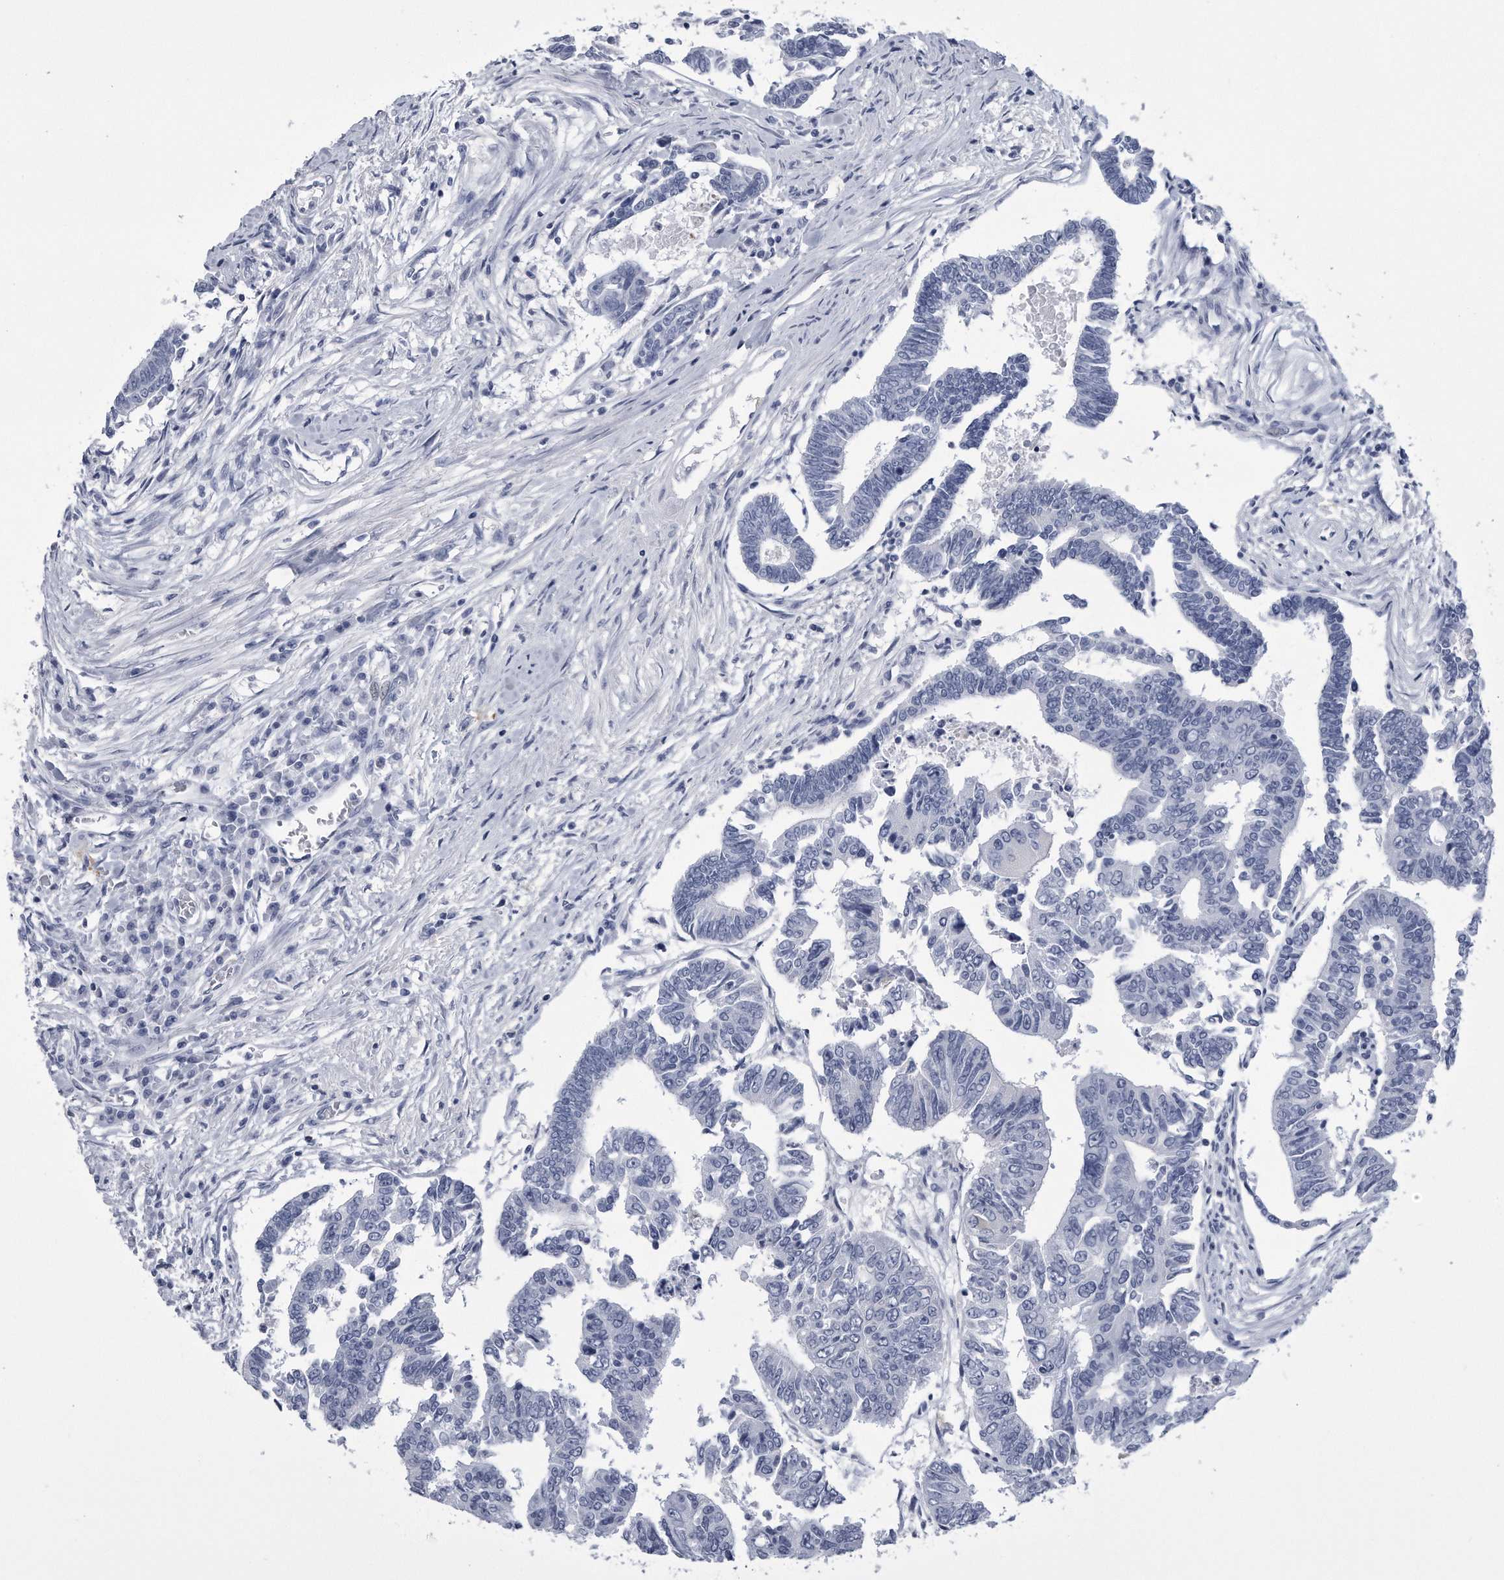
{"staining": {"intensity": "negative", "quantity": "none", "location": "none"}, "tissue": "colorectal cancer", "cell_type": "Tumor cells", "image_type": "cancer", "snomed": [{"axis": "morphology", "description": "Adenocarcinoma, NOS"}, {"axis": "topography", "description": "Rectum"}], "caption": "Immunohistochemical staining of colorectal cancer reveals no significant positivity in tumor cells.", "gene": "PYGB", "patient": {"sex": "female", "age": 65}}